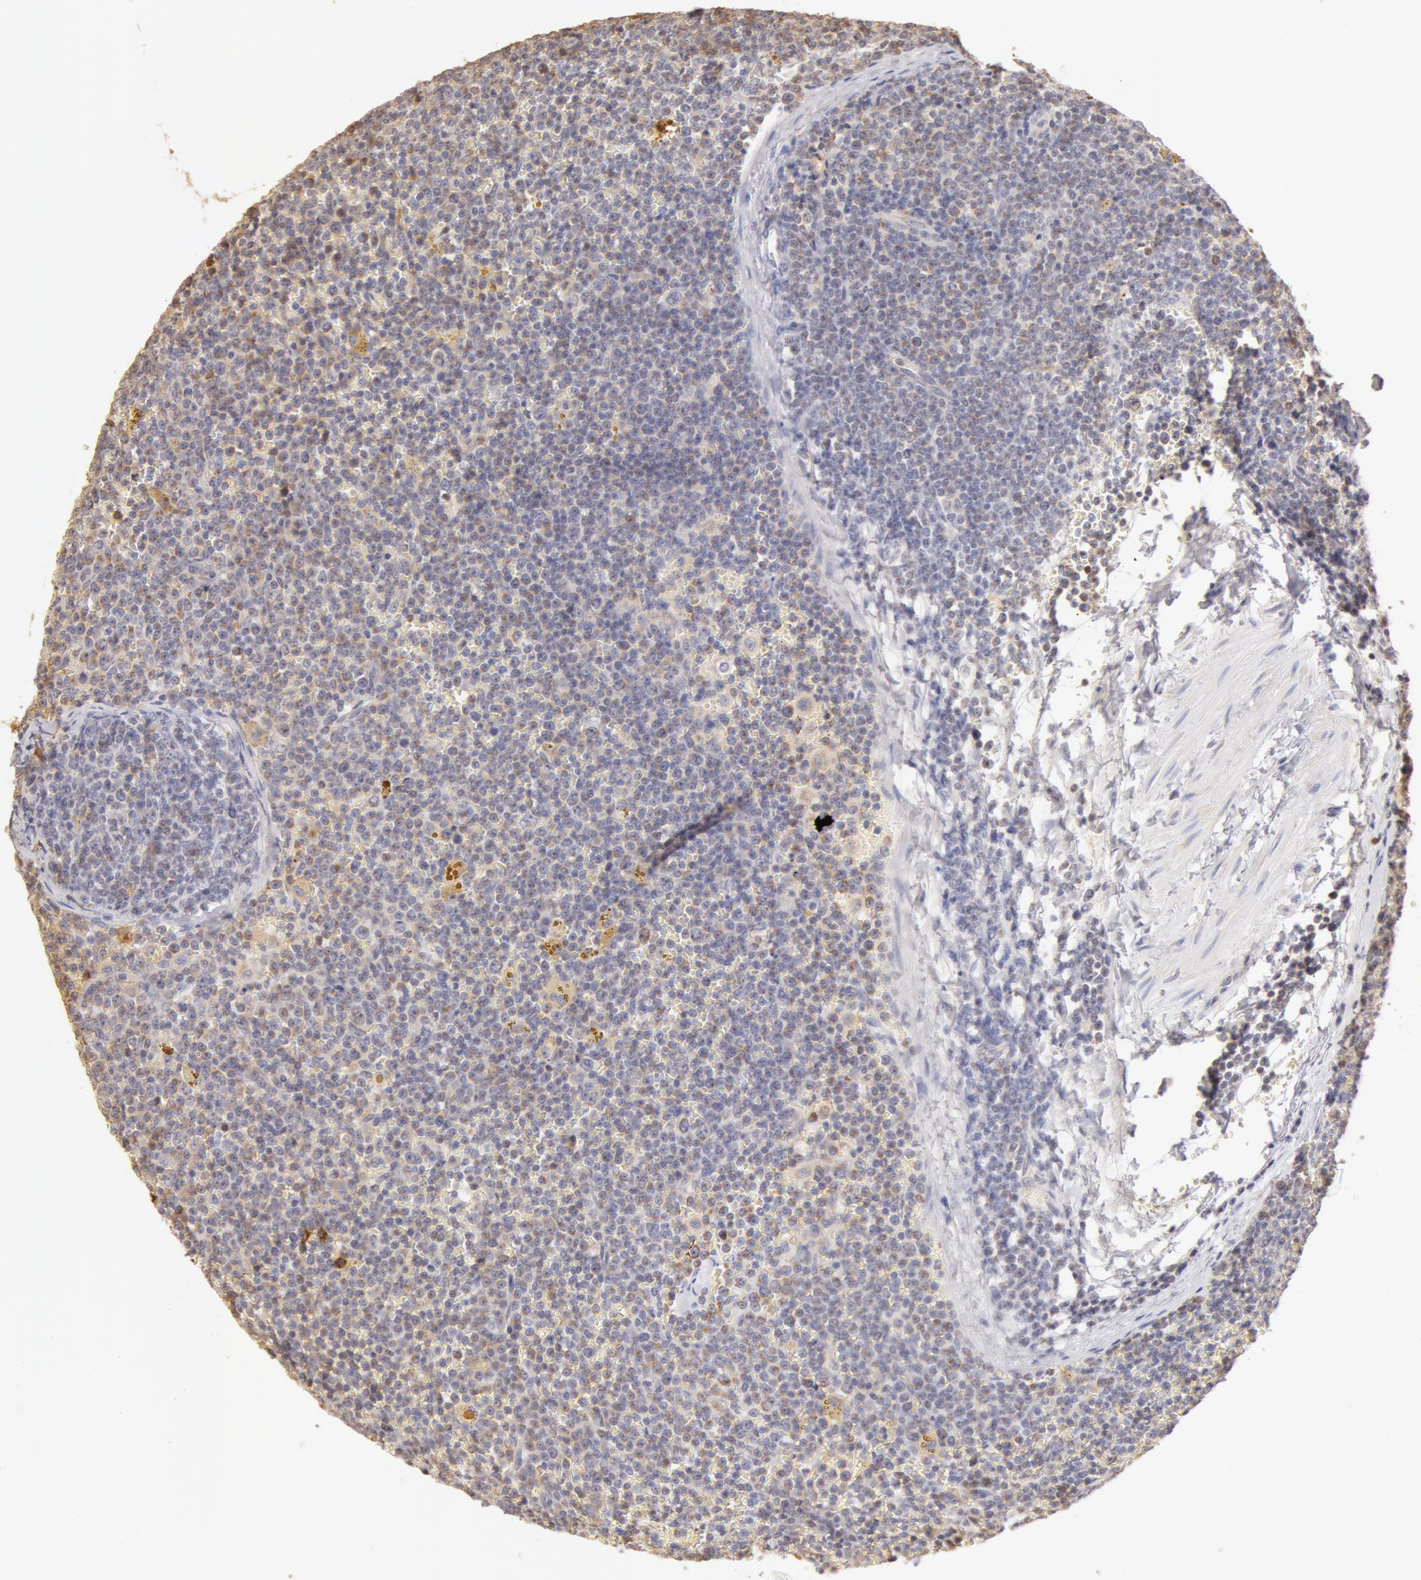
{"staining": {"intensity": "moderate", "quantity": "<25%", "location": "cytoplasmic/membranous"}, "tissue": "lymphoma", "cell_type": "Tumor cells", "image_type": "cancer", "snomed": [{"axis": "morphology", "description": "Malignant lymphoma, non-Hodgkin's type, Low grade"}, {"axis": "topography", "description": "Lymph node"}], "caption": "A high-resolution image shows immunohistochemistry (IHC) staining of malignant lymphoma, non-Hodgkin's type (low-grade), which reveals moderate cytoplasmic/membranous staining in about <25% of tumor cells. Using DAB (brown) and hematoxylin (blue) stains, captured at high magnification using brightfield microscopy.", "gene": "TF", "patient": {"sex": "male", "age": 50}}